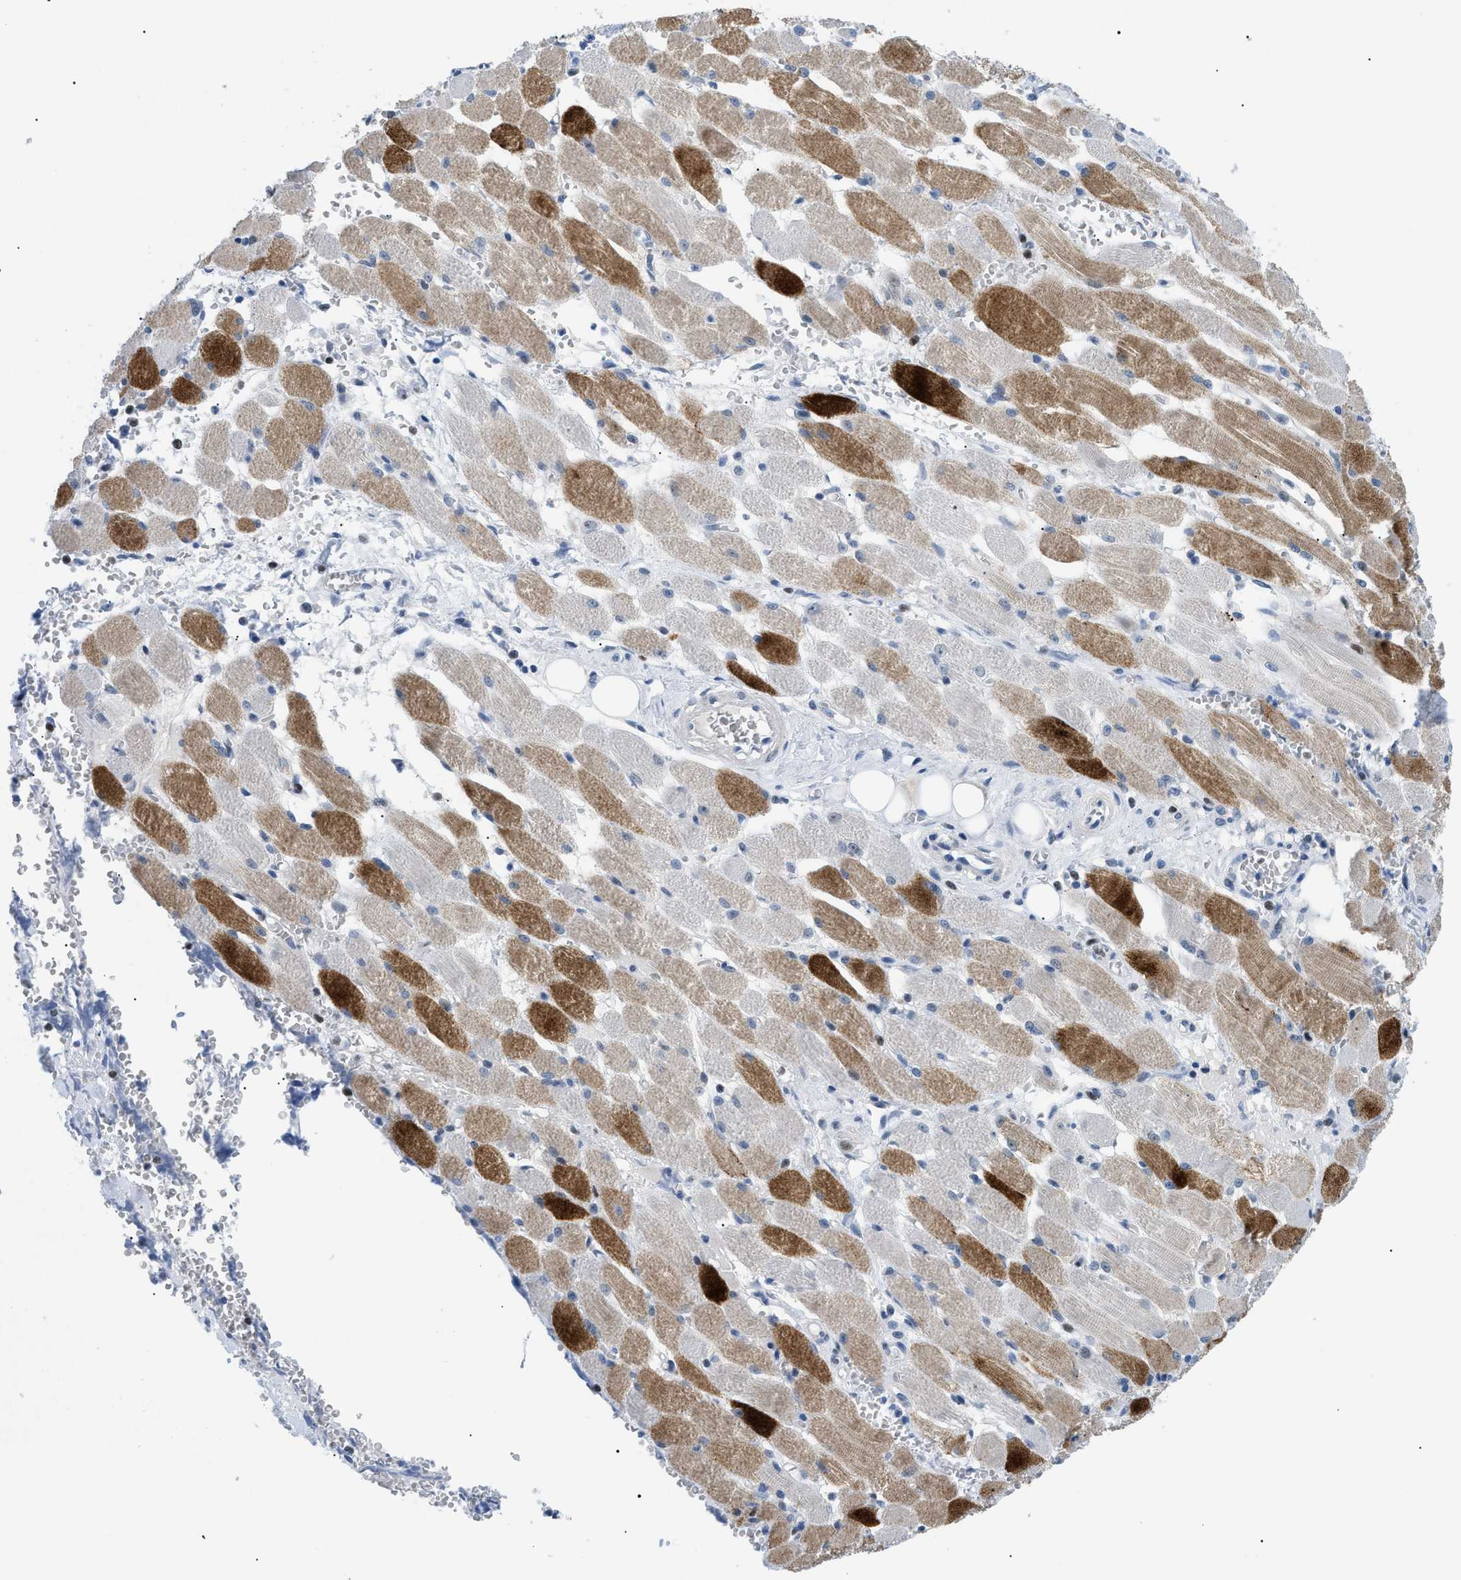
{"staining": {"intensity": "negative", "quantity": "none", "location": "none"}, "tissue": "adipose tissue", "cell_type": "Adipocytes", "image_type": "normal", "snomed": [{"axis": "morphology", "description": "Squamous cell carcinoma, NOS"}, {"axis": "topography", "description": "Oral tissue"}, {"axis": "topography", "description": "Head-Neck"}], "caption": "Immunohistochemical staining of unremarkable human adipose tissue displays no significant staining in adipocytes. (Brightfield microscopy of DAB (3,3'-diaminobenzidine) immunohistochemistry (IHC) at high magnification).", "gene": "SMARCC1", "patient": {"sex": "female", "age": 50}}